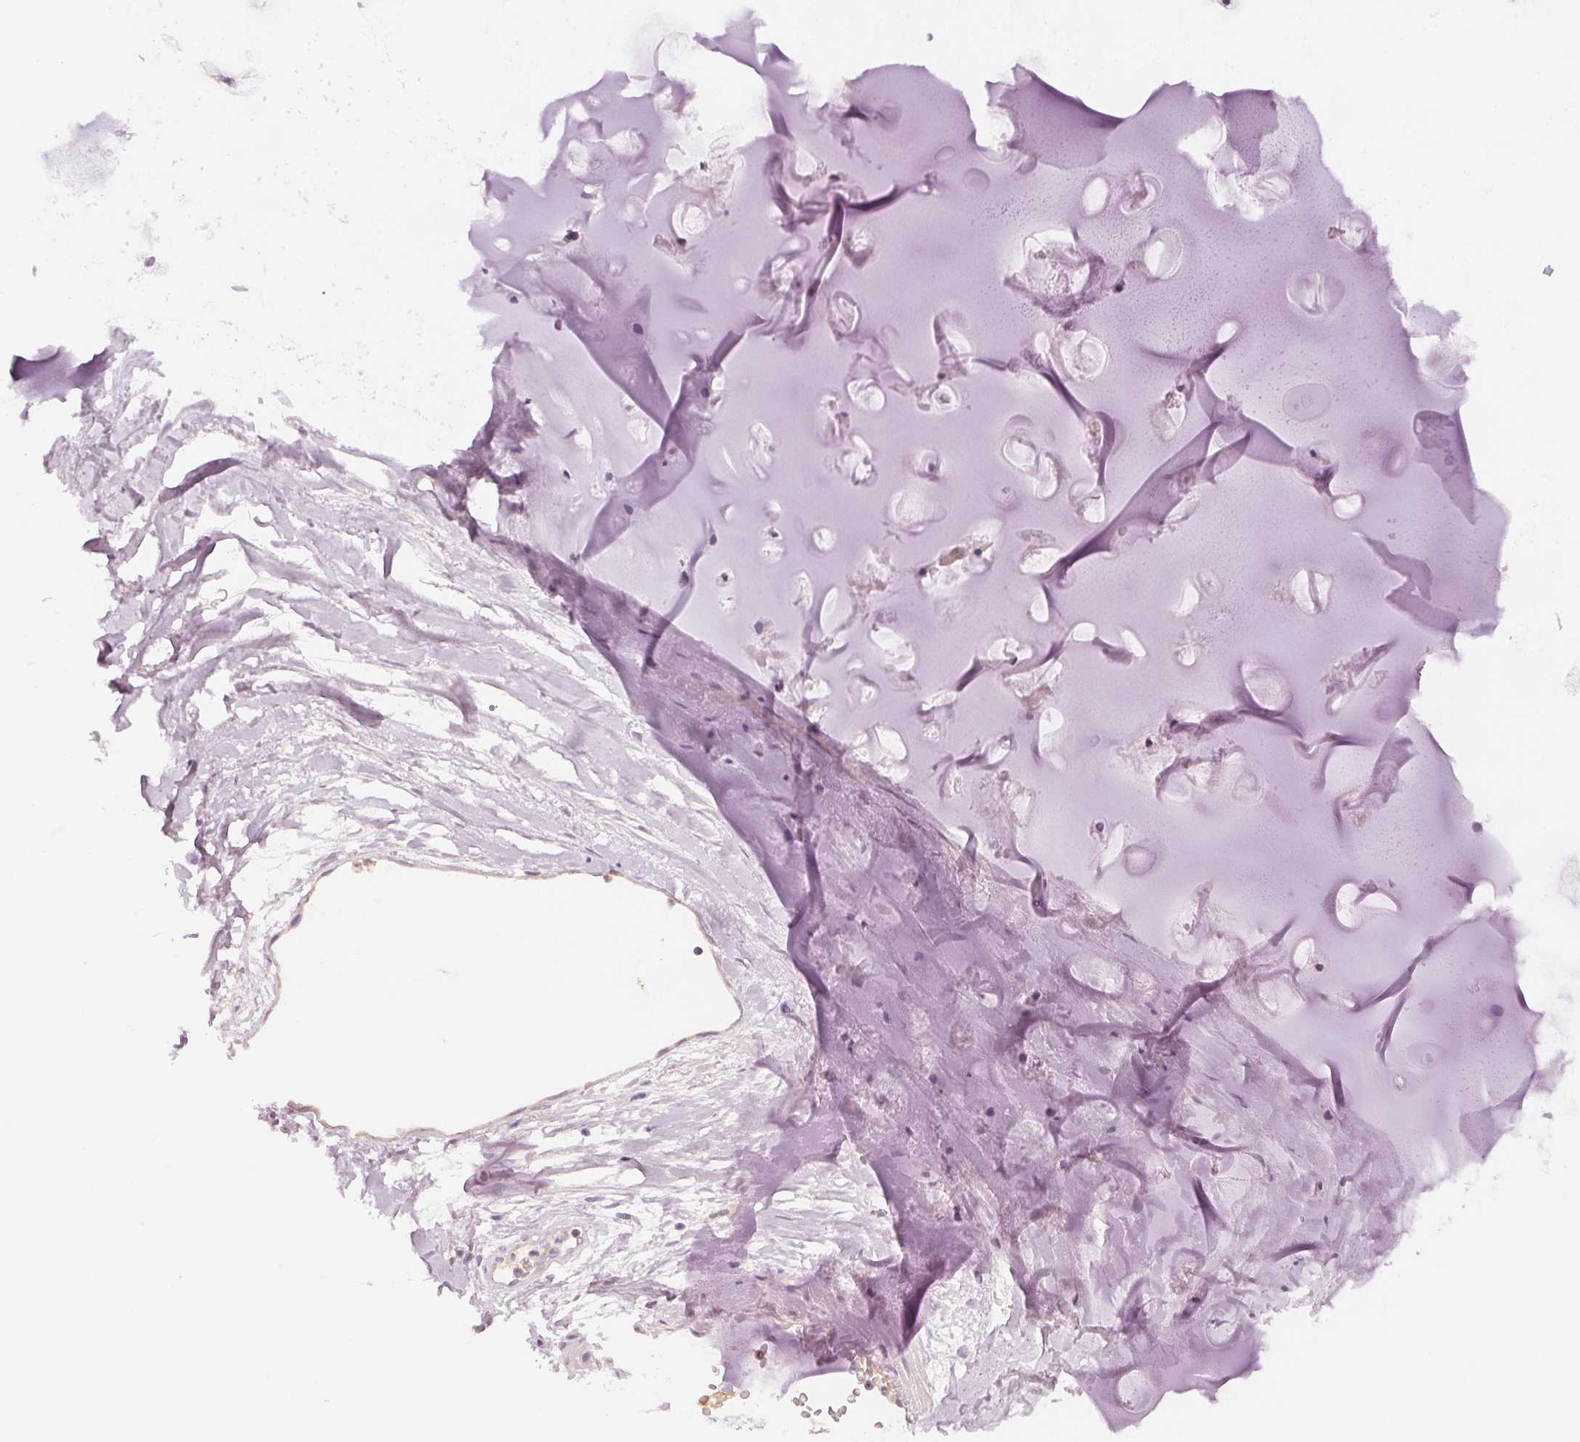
{"staining": {"intensity": "negative", "quantity": "none", "location": "none"}, "tissue": "adipose tissue", "cell_type": "Adipocytes", "image_type": "normal", "snomed": [{"axis": "morphology", "description": "Normal tissue, NOS"}, {"axis": "topography", "description": "Cartilage tissue"}, {"axis": "topography", "description": "Nasopharynx"}, {"axis": "topography", "description": "Thyroid gland"}], "caption": "Immunohistochemistry histopathology image of unremarkable adipose tissue: human adipose tissue stained with DAB (3,3'-diaminobenzidine) shows no significant protein positivity in adipocytes. (Immunohistochemistry (ihc), brightfield microscopy, high magnification).", "gene": "AFM", "patient": {"sex": "male", "age": 63}}